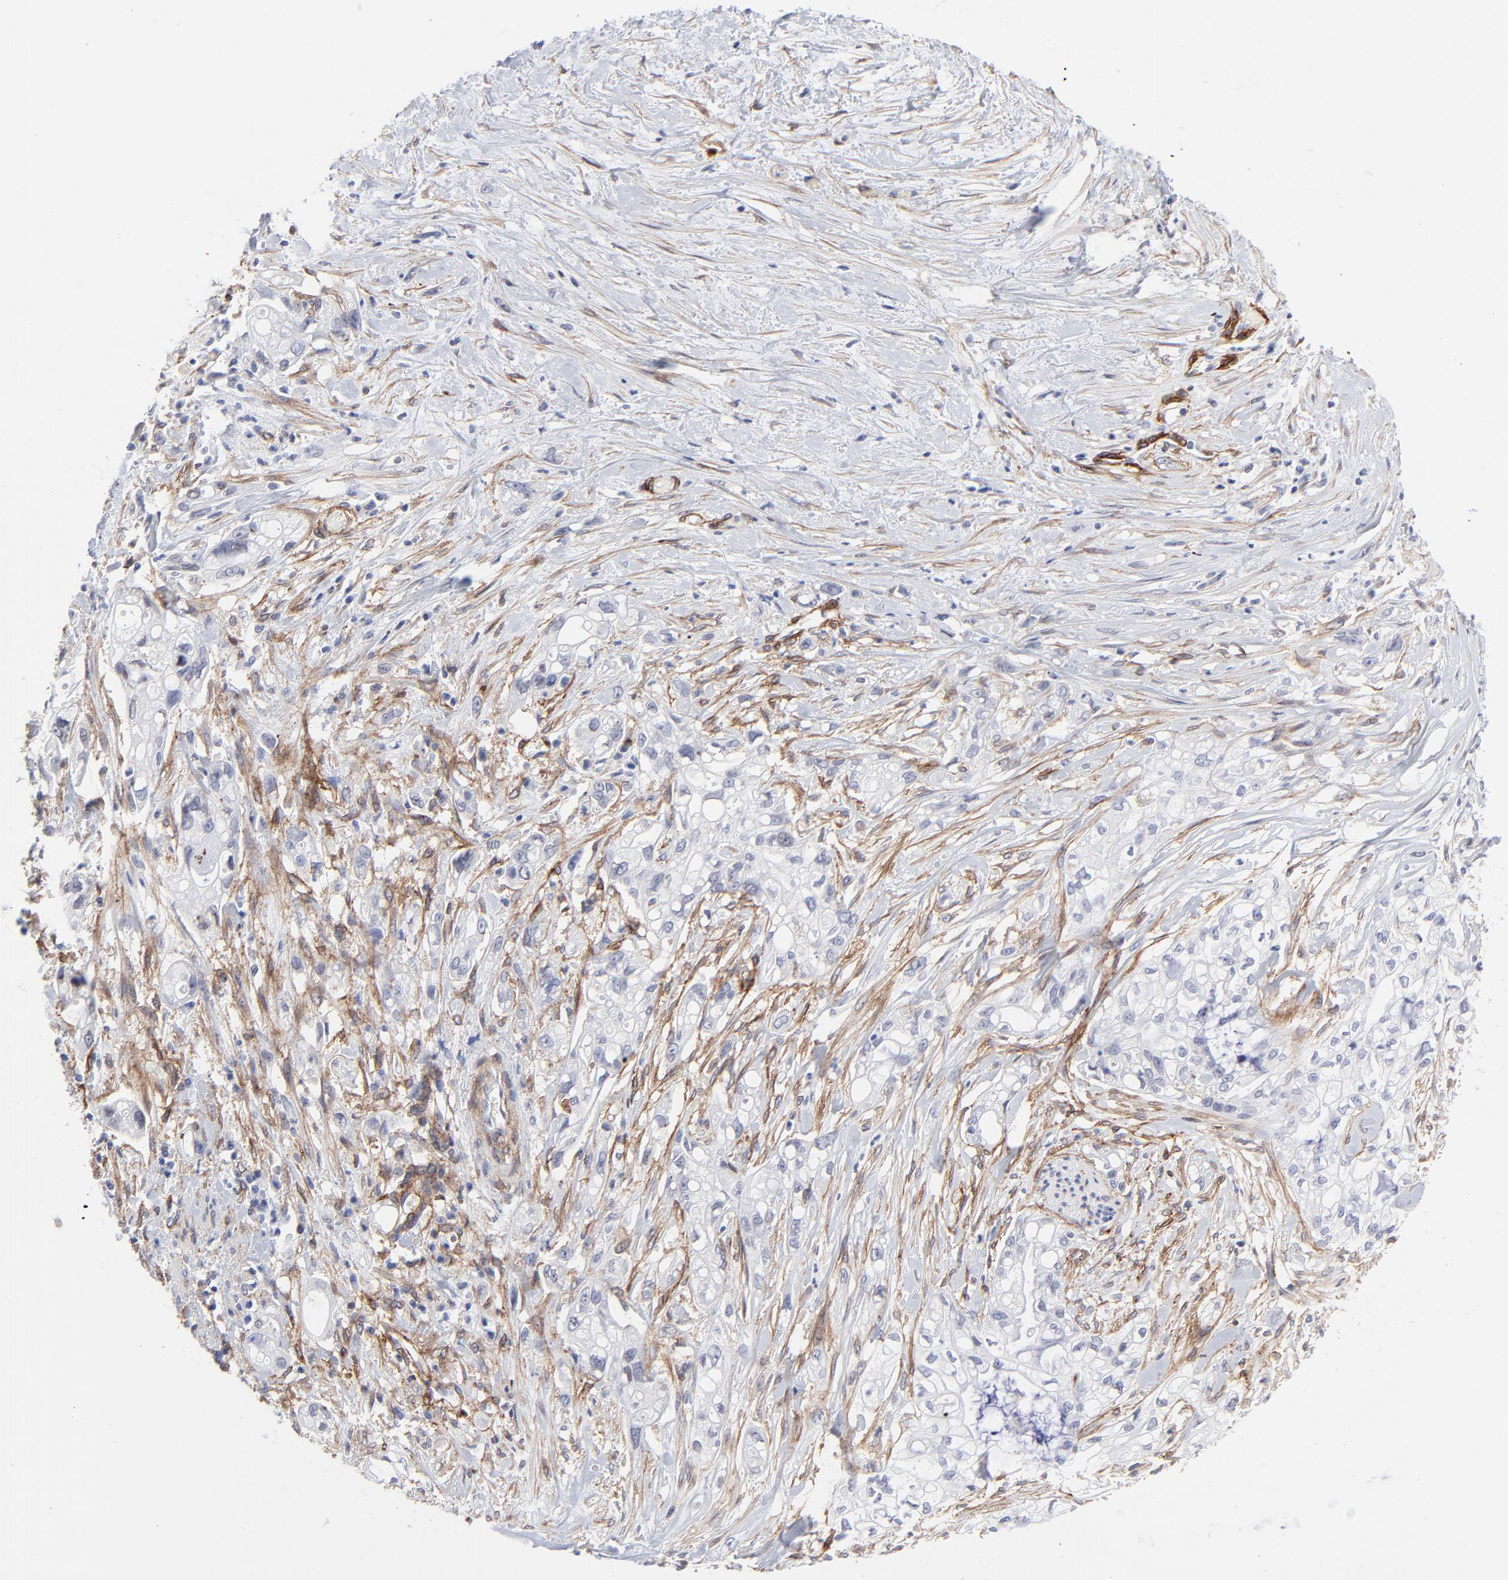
{"staining": {"intensity": "negative", "quantity": "none", "location": "none"}, "tissue": "pancreatic cancer", "cell_type": "Tumor cells", "image_type": "cancer", "snomed": [{"axis": "morphology", "description": "Normal tissue, NOS"}, {"axis": "topography", "description": "Pancreas"}], "caption": "Micrograph shows no protein positivity in tumor cells of pancreatic cancer tissue.", "gene": "PDGFRB", "patient": {"sex": "male", "age": 42}}